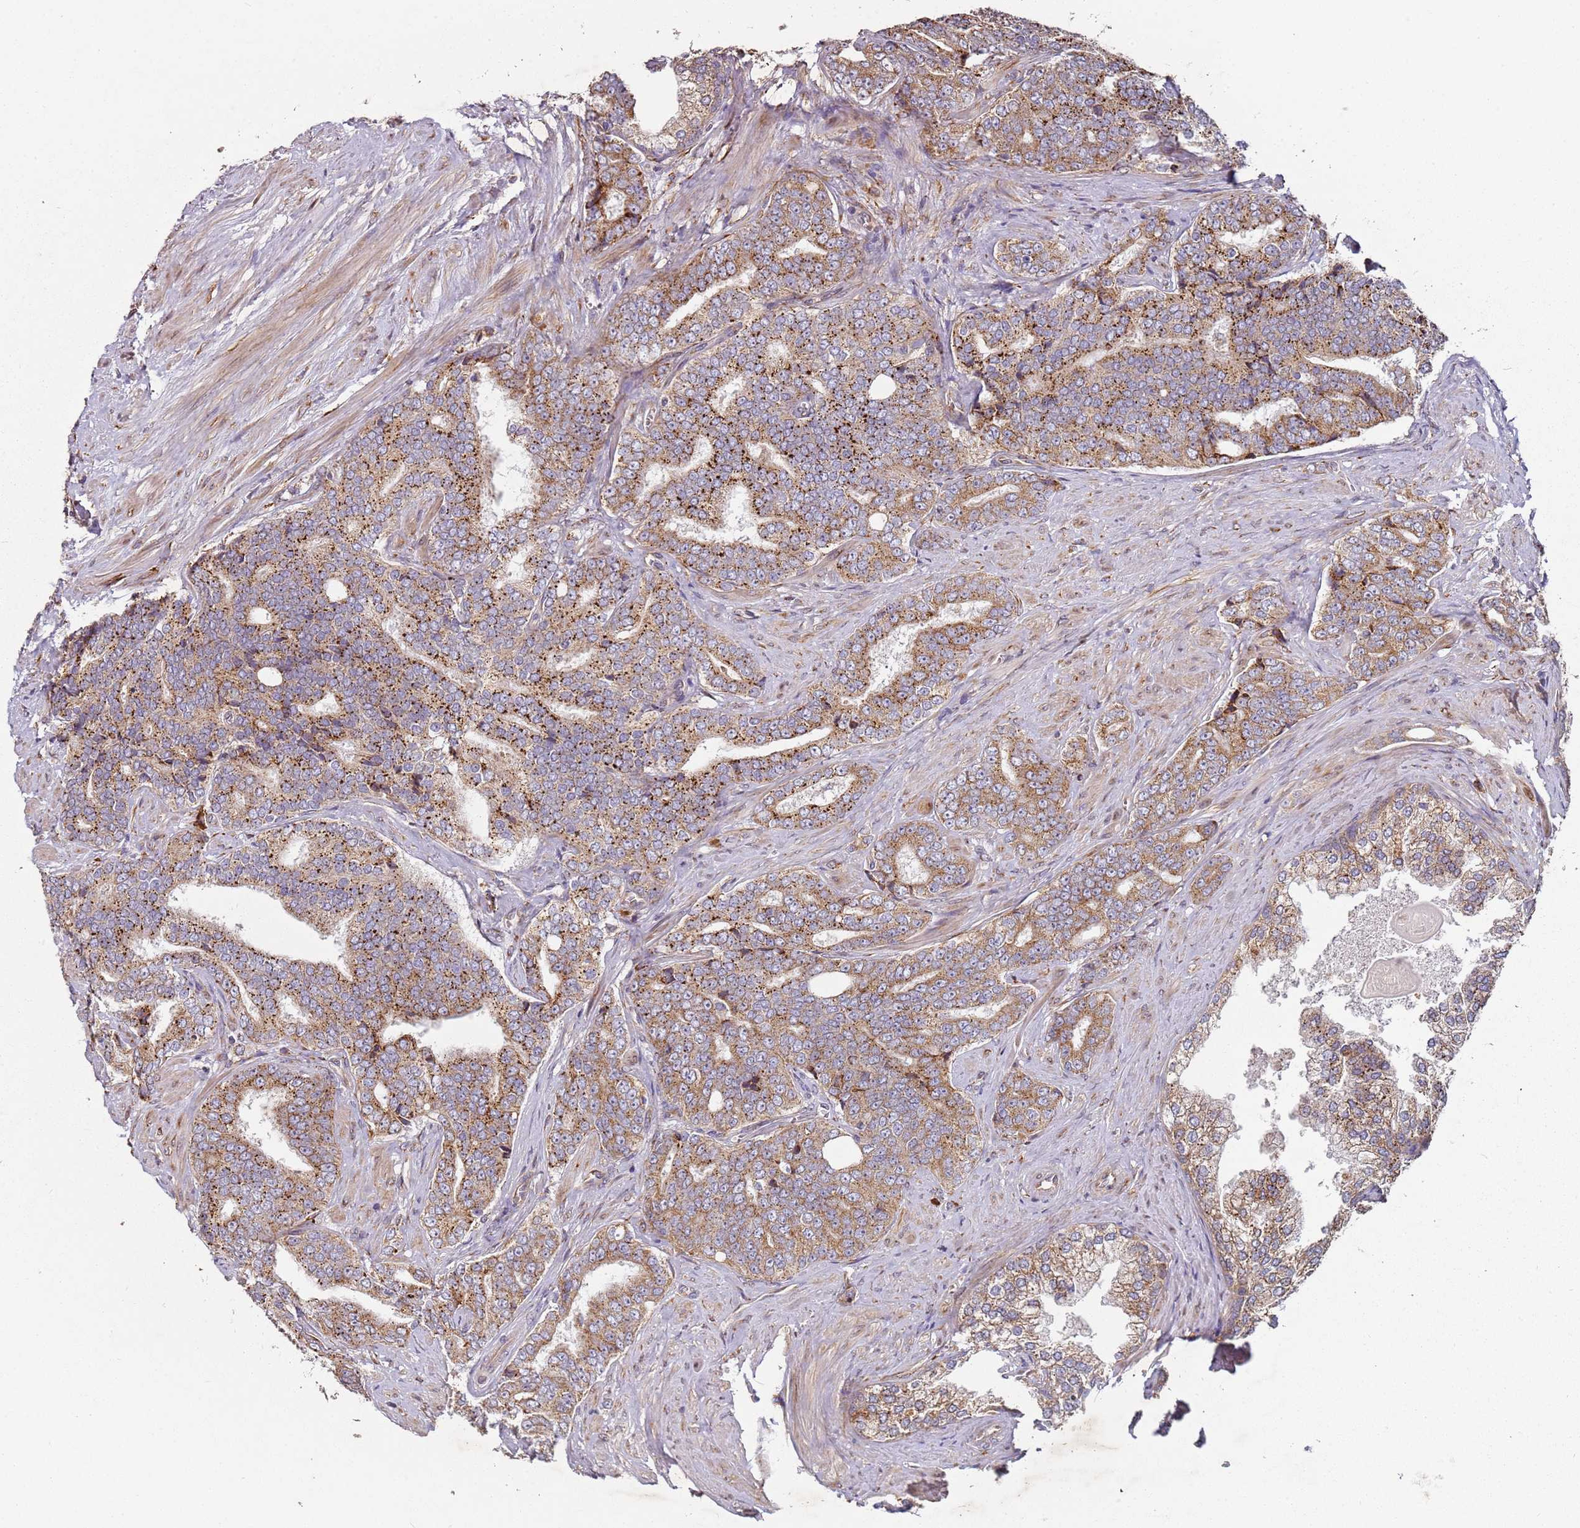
{"staining": {"intensity": "moderate", "quantity": ">75%", "location": "cytoplasmic/membranous"}, "tissue": "prostate cancer", "cell_type": "Tumor cells", "image_type": "cancer", "snomed": [{"axis": "morphology", "description": "Adenocarcinoma, High grade"}, {"axis": "topography", "description": "Prostate"}], "caption": "Moderate cytoplasmic/membranous protein expression is identified in about >75% of tumor cells in prostate adenocarcinoma (high-grade).", "gene": "ARFRP1", "patient": {"sex": "male", "age": 67}}